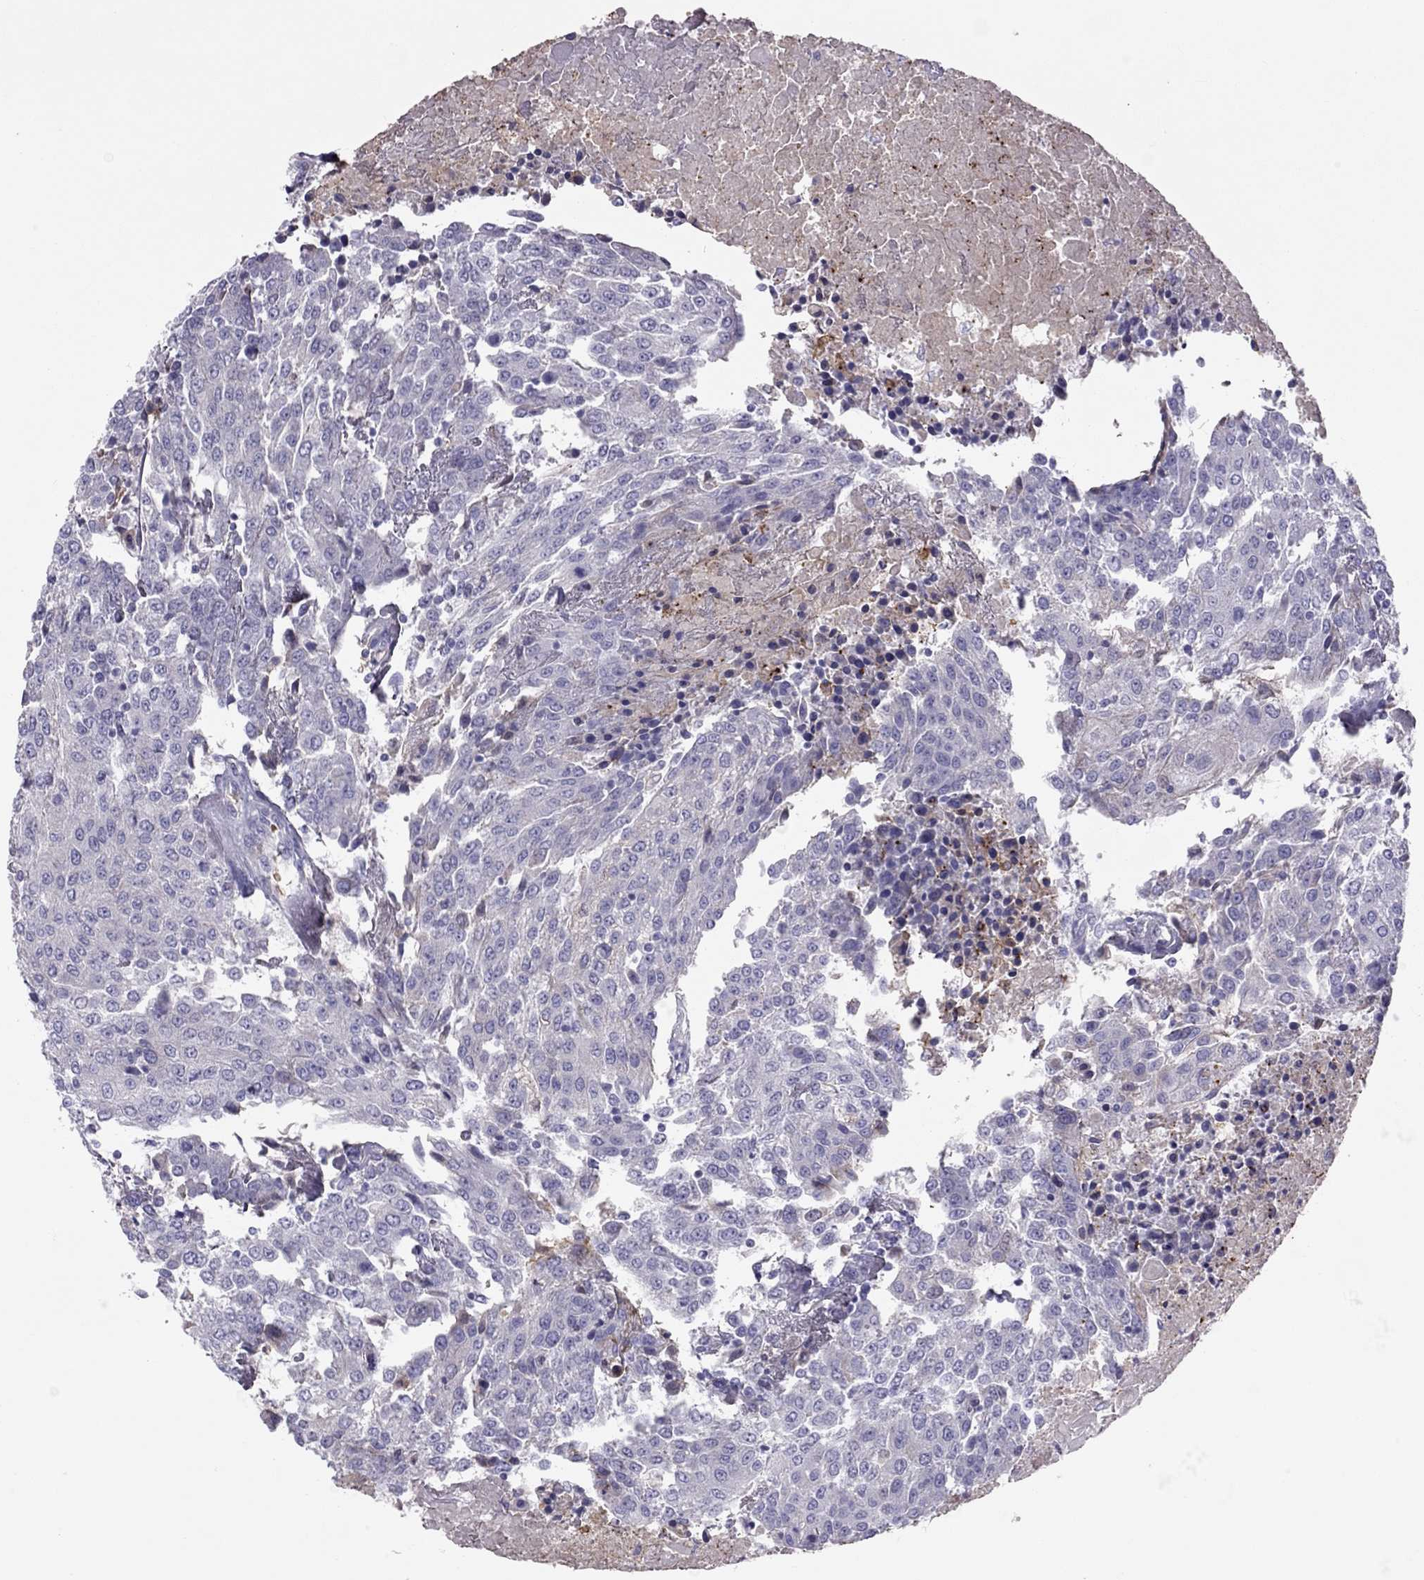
{"staining": {"intensity": "negative", "quantity": "none", "location": "none"}, "tissue": "urothelial cancer", "cell_type": "Tumor cells", "image_type": "cancer", "snomed": [{"axis": "morphology", "description": "Urothelial carcinoma, High grade"}, {"axis": "topography", "description": "Urinary bladder"}], "caption": "Tumor cells show no significant positivity in urothelial cancer.", "gene": "RHD", "patient": {"sex": "female", "age": 85}}